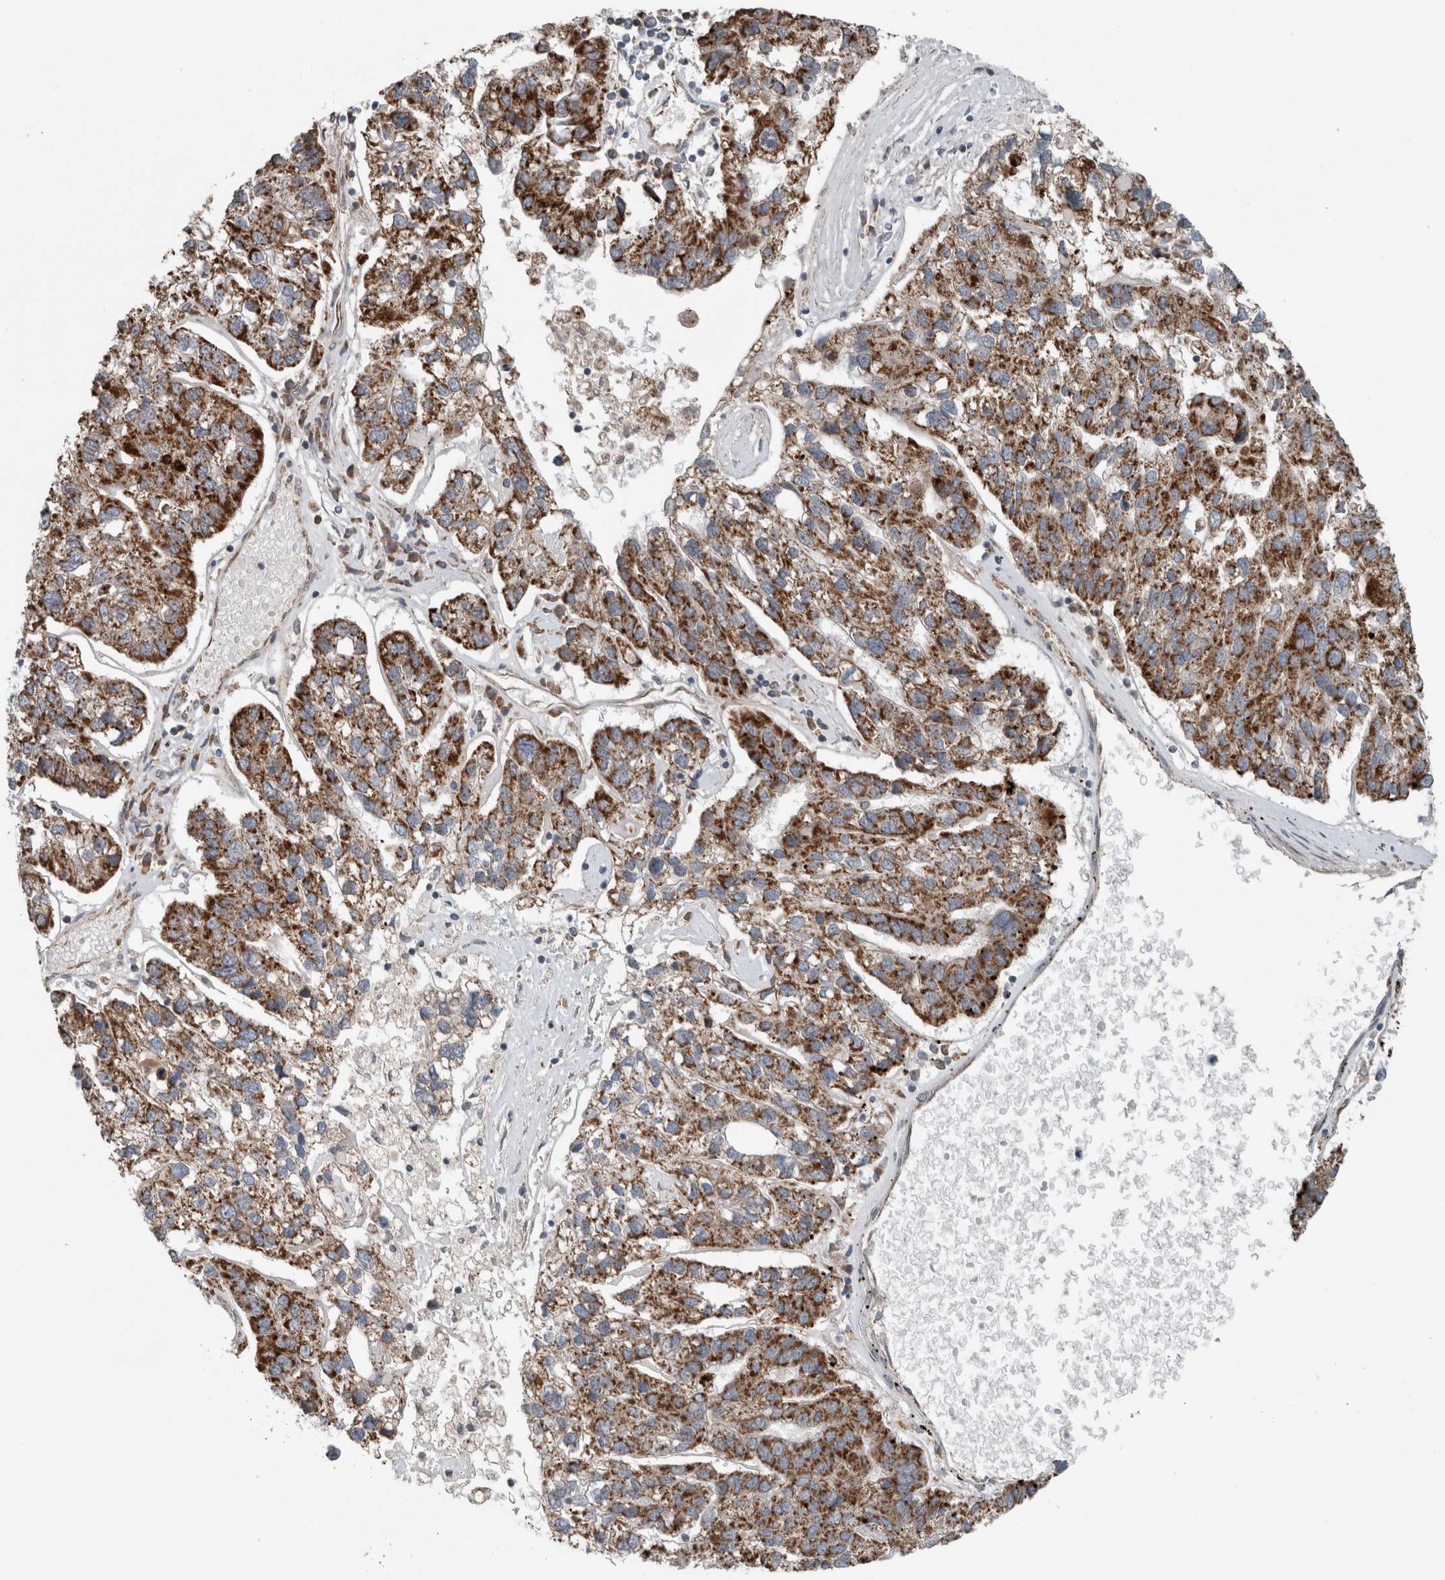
{"staining": {"intensity": "strong", "quantity": ">75%", "location": "cytoplasmic/membranous"}, "tissue": "pancreatic cancer", "cell_type": "Tumor cells", "image_type": "cancer", "snomed": [{"axis": "morphology", "description": "Adenocarcinoma, NOS"}, {"axis": "topography", "description": "Pancreas"}], "caption": "Pancreatic adenocarcinoma stained with DAB (3,3'-diaminobenzidine) immunohistochemistry (IHC) demonstrates high levels of strong cytoplasmic/membranous positivity in approximately >75% of tumor cells.", "gene": "GBA2", "patient": {"sex": "female", "age": 61}}